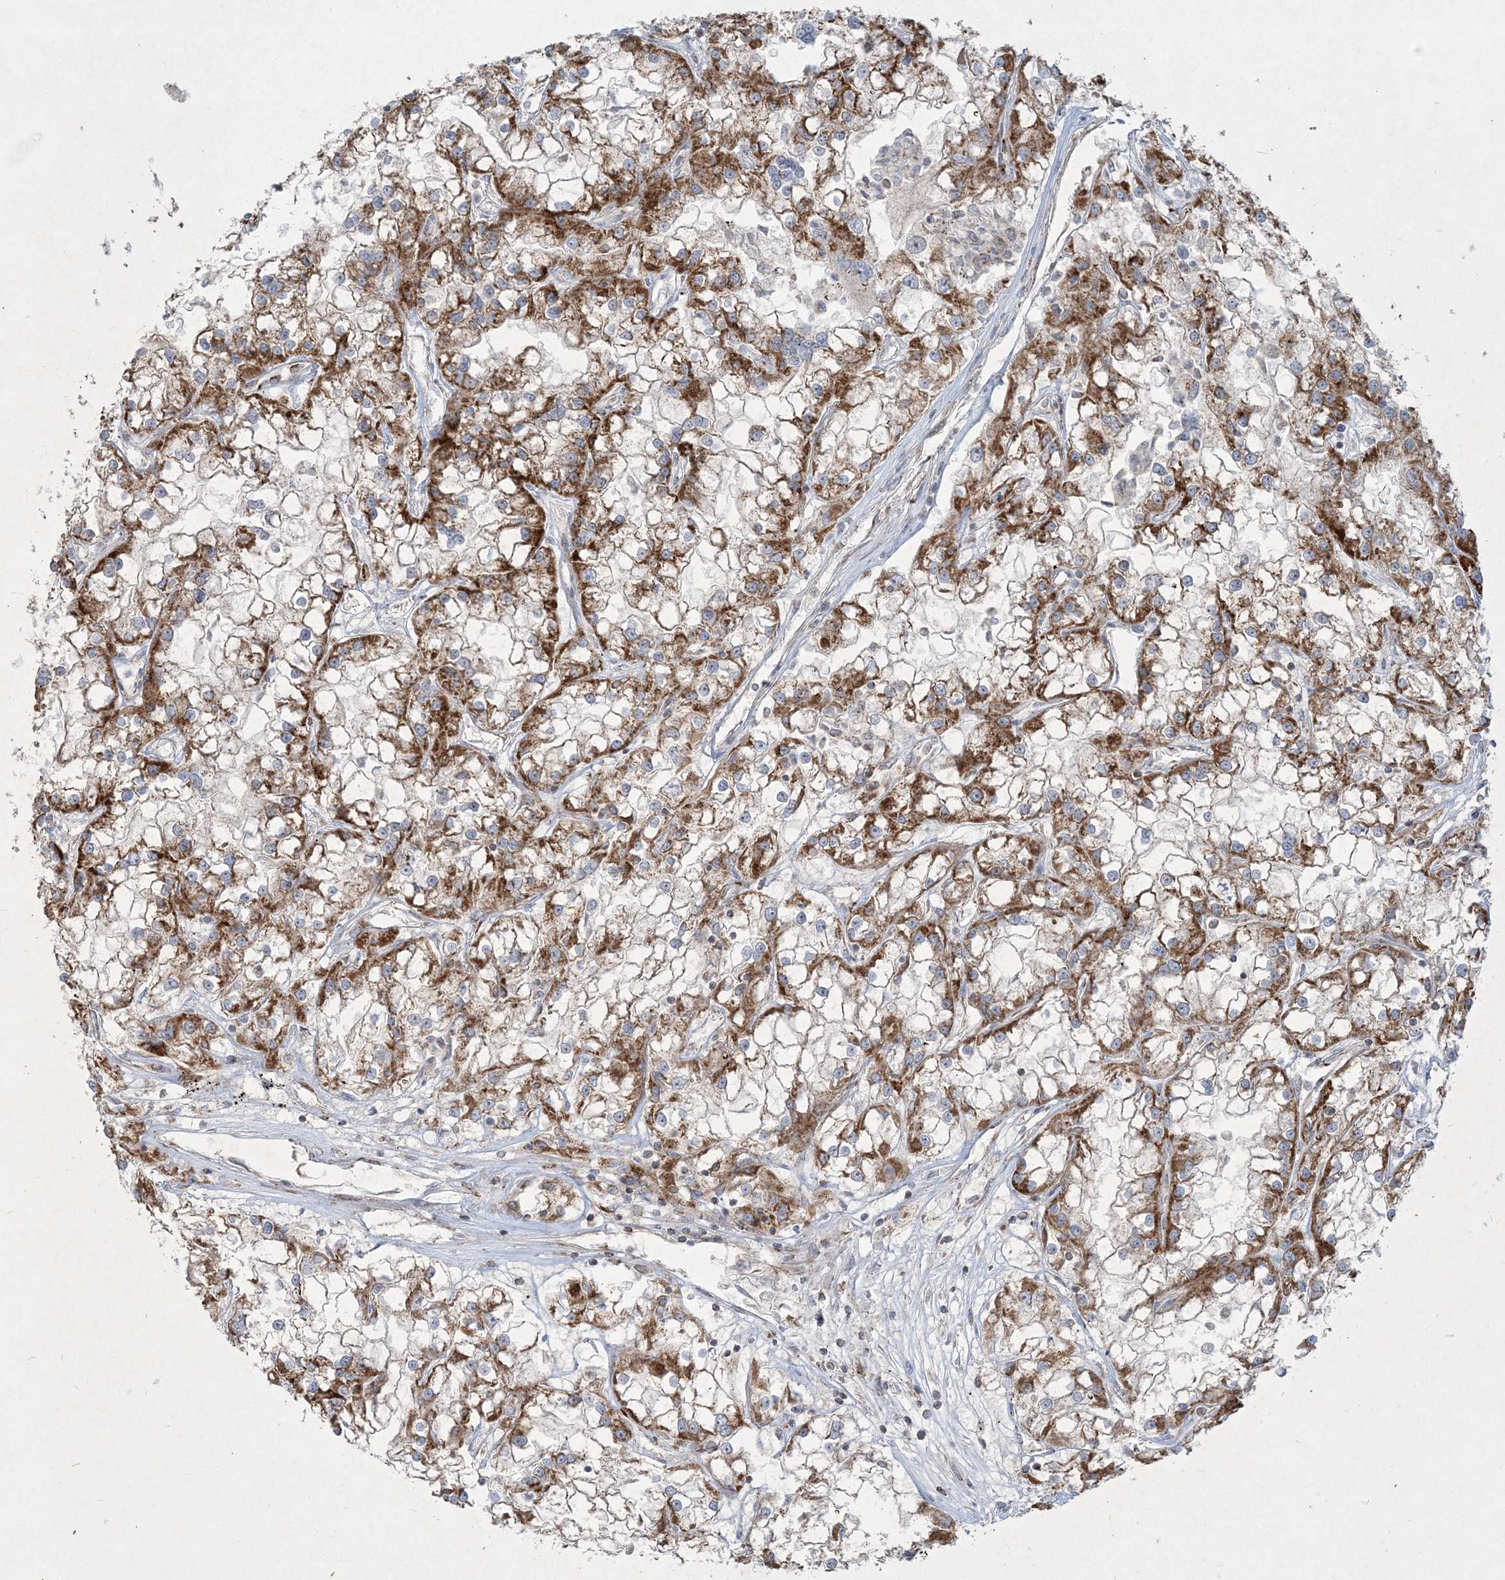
{"staining": {"intensity": "strong", "quantity": ">75%", "location": "cytoplasmic/membranous"}, "tissue": "renal cancer", "cell_type": "Tumor cells", "image_type": "cancer", "snomed": [{"axis": "morphology", "description": "Adenocarcinoma, NOS"}, {"axis": "topography", "description": "Kidney"}], "caption": "Immunohistochemical staining of renal cancer (adenocarcinoma) demonstrates strong cytoplasmic/membranous protein staining in approximately >75% of tumor cells.", "gene": "BEND4", "patient": {"sex": "female", "age": 52}}